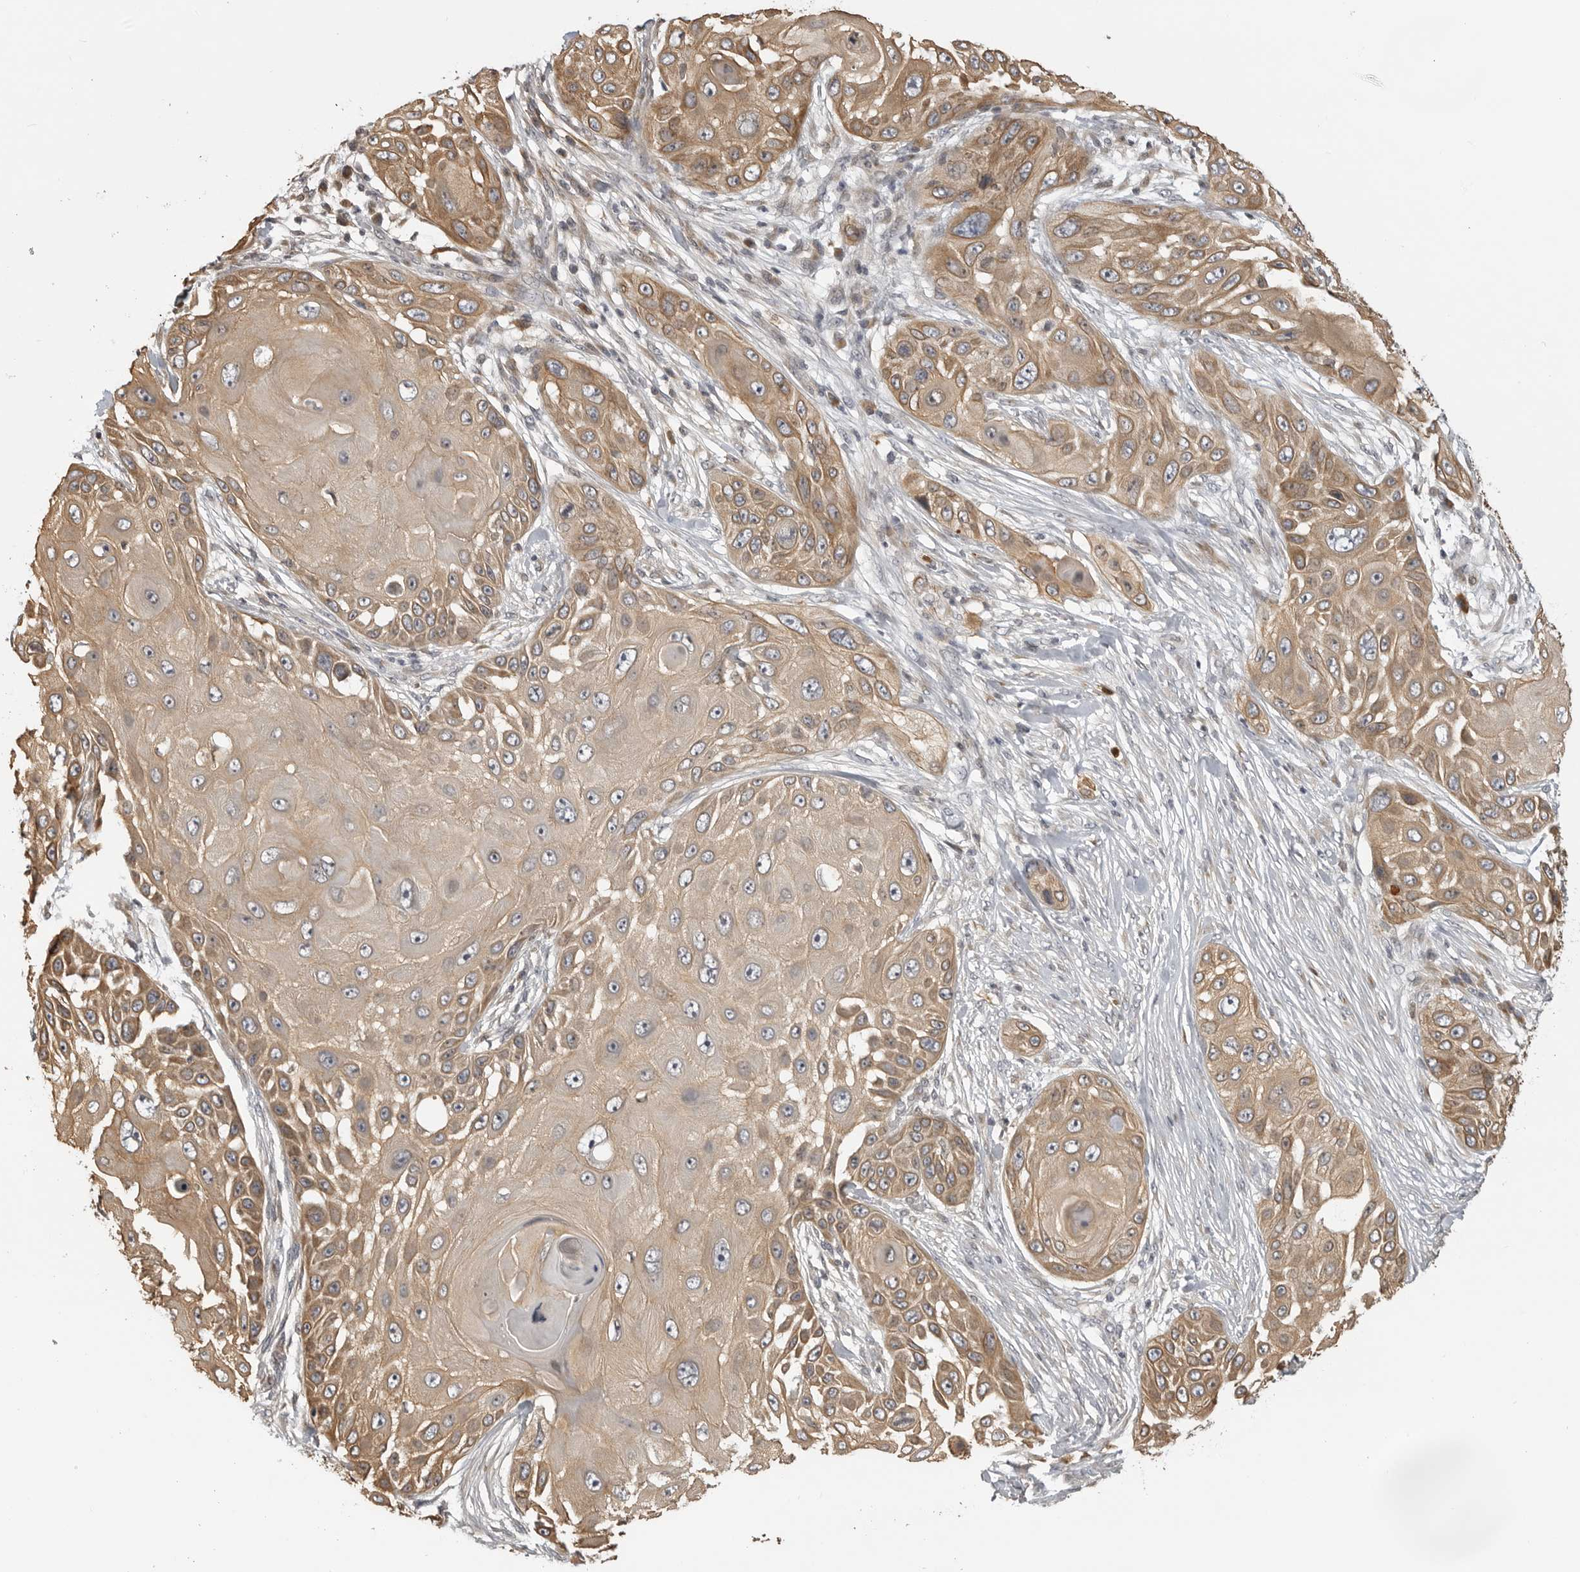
{"staining": {"intensity": "moderate", "quantity": ">75%", "location": "cytoplasmic/membranous"}, "tissue": "skin cancer", "cell_type": "Tumor cells", "image_type": "cancer", "snomed": [{"axis": "morphology", "description": "Squamous cell carcinoma, NOS"}, {"axis": "topography", "description": "Skin"}], "caption": "Brown immunohistochemical staining in human skin cancer (squamous cell carcinoma) reveals moderate cytoplasmic/membranous positivity in approximately >75% of tumor cells.", "gene": "IDO1", "patient": {"sex": "female", "age": 44}}